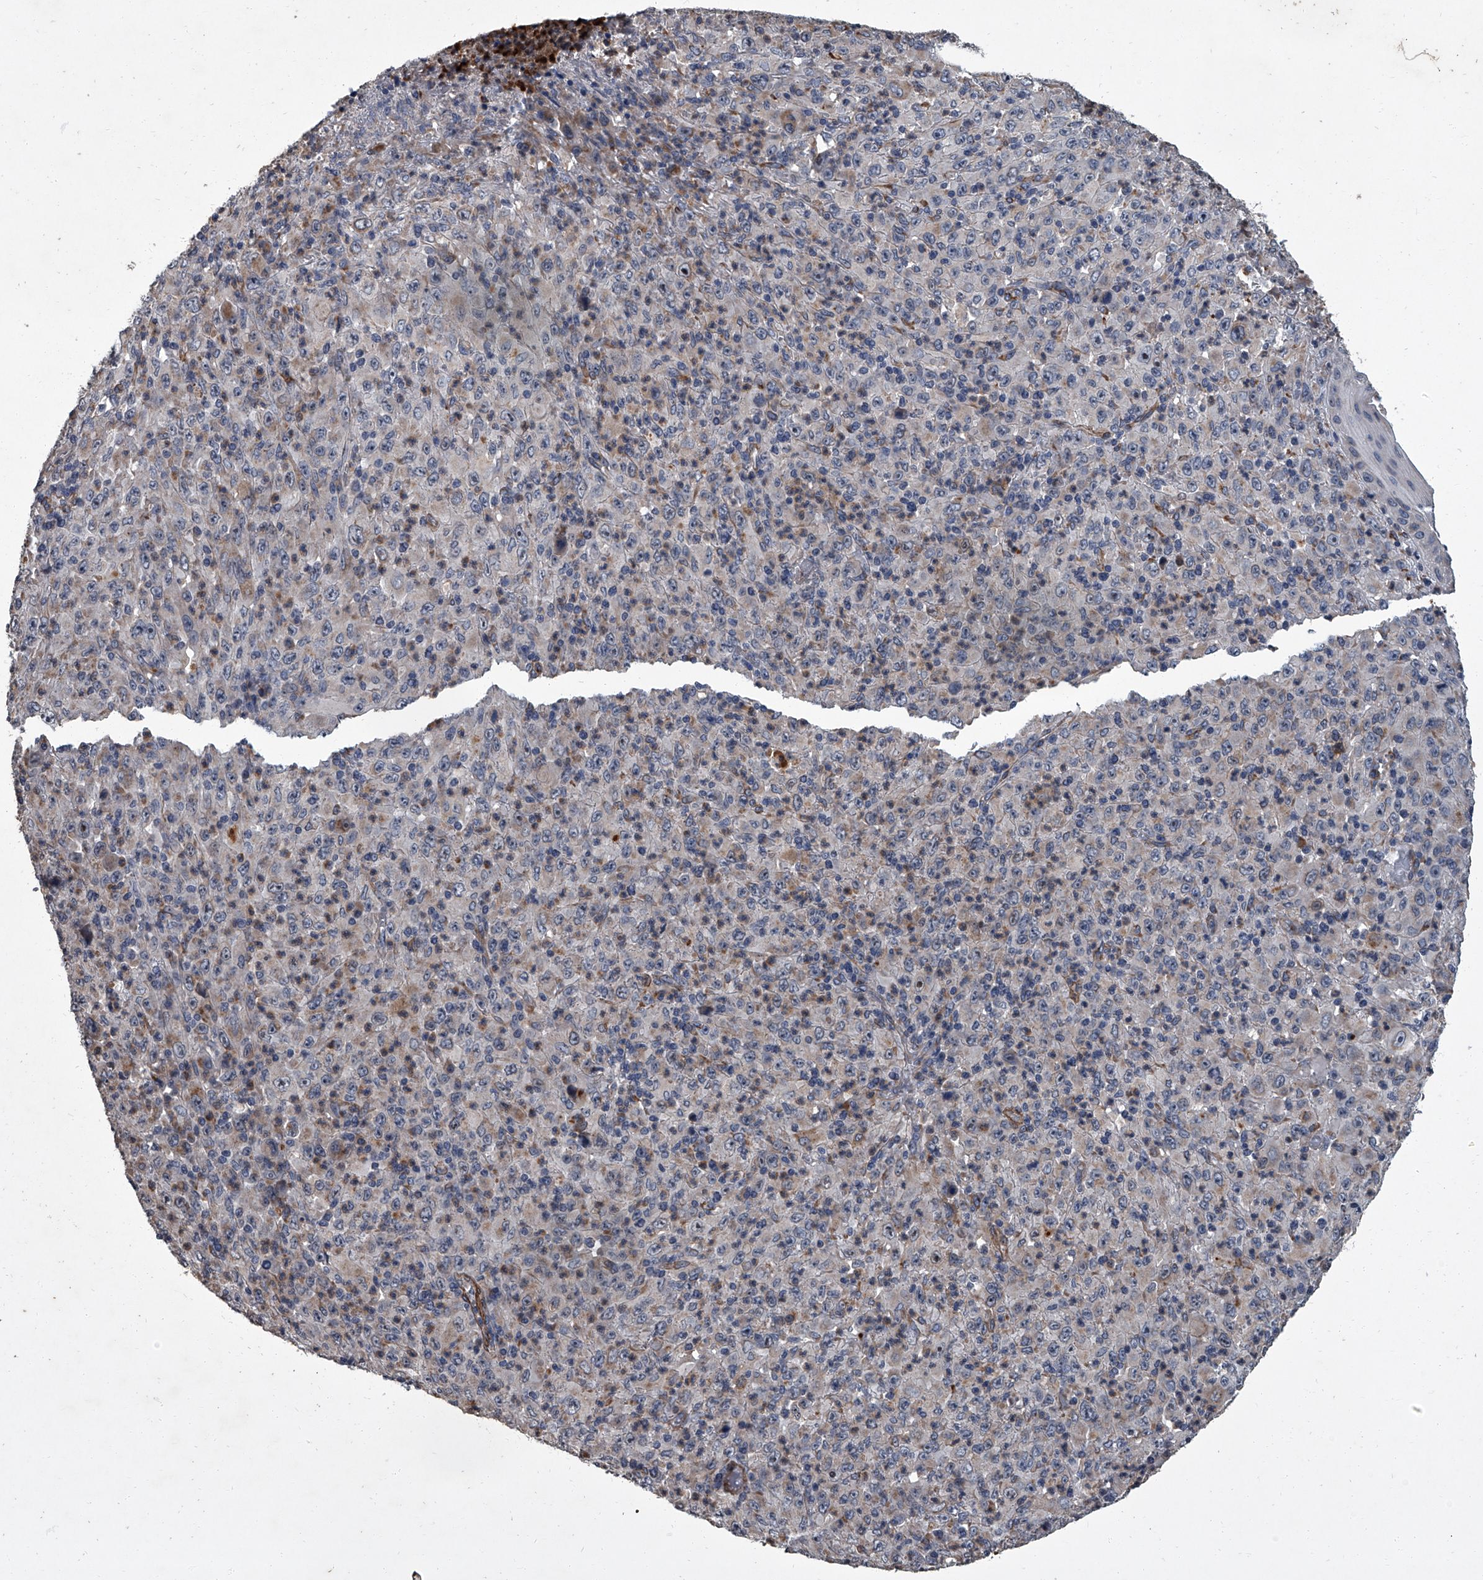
{"staining": {"intensity": "weak", "quantity": "<25%", "location": "cytoplasmic/membranous"}, "tissue": "melanoma", "cell_type": "Tumor cells", "image_type": "cancer", "snomed": [{"axis": "morphology", "description": "Malignant melanoma, Metastatic site"}, {"axis": "topography", "description": "Skin"}], "caption": "The histopathology image shows no significant staining in tumor cells of malignant melanoma (metastatic site). (Stains: DAB (3,3'-diaminobenzidine) immunohistochemistry (IHC) with hematoxylin counter stain, Microscopy: brightfield microscopy at high magnification).", "gene": "SIRT4", "patient": {"sex": "female", "age": 56}}